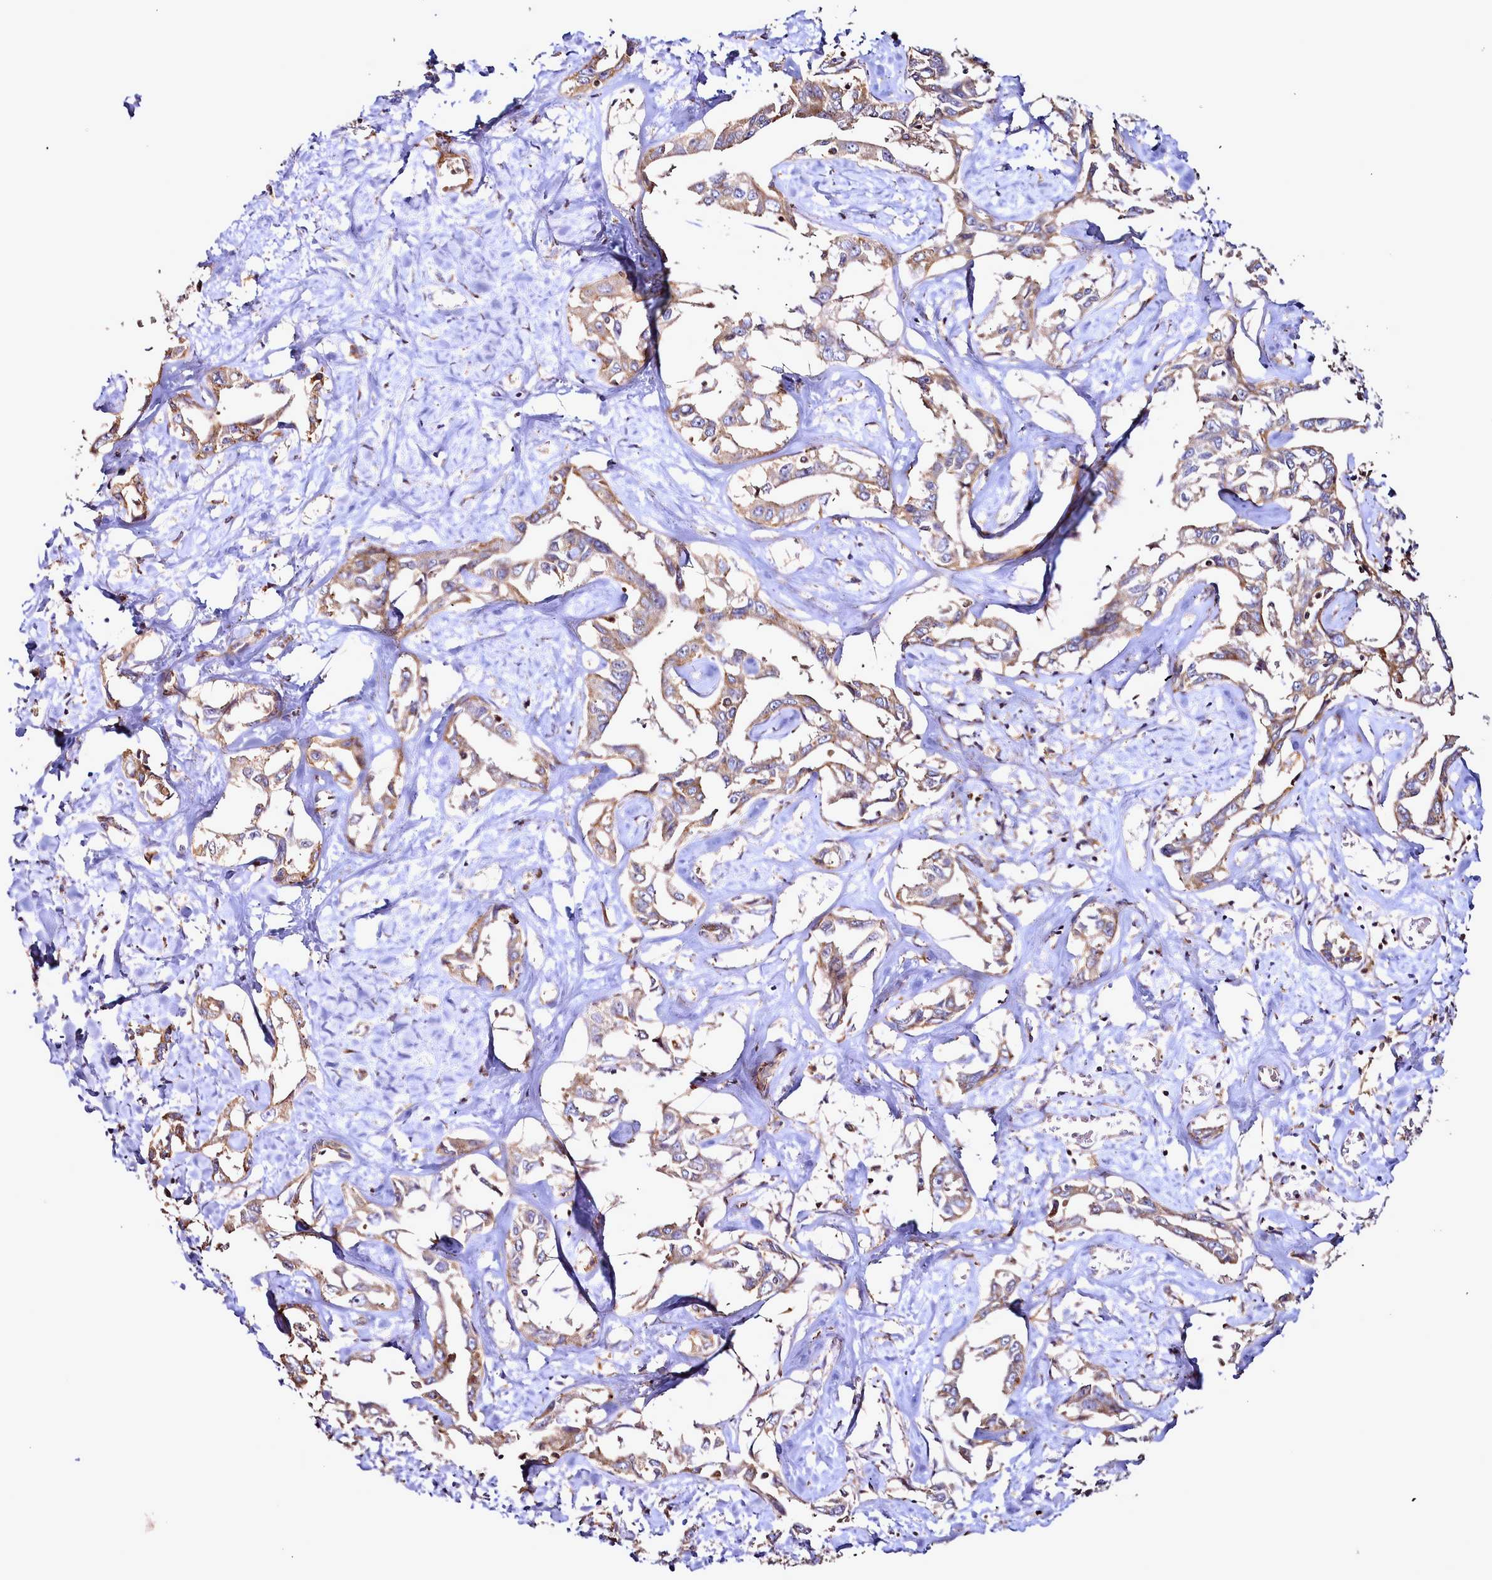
{"staining": {"intensity": "moderate", "quantity": ">75%", "location": "cytoplasmic/membranous"}, "tissue": "liver cancer", "cell_type": "Tumor cells", "image_type": "cancer", "snomed": [{"axis": "morphology", "description": "Cholangiocarcinoma"}, {"axis": "topography", "description": "Liver"}], "caption": "Liver cancer stained for a protein (brown) demonstrates moderate cytoplasmic/membranous positive expression in about >75% of tumor cells.", "gene": "NCKAP1L", "patient": {"sex": "male", "age": 59}}